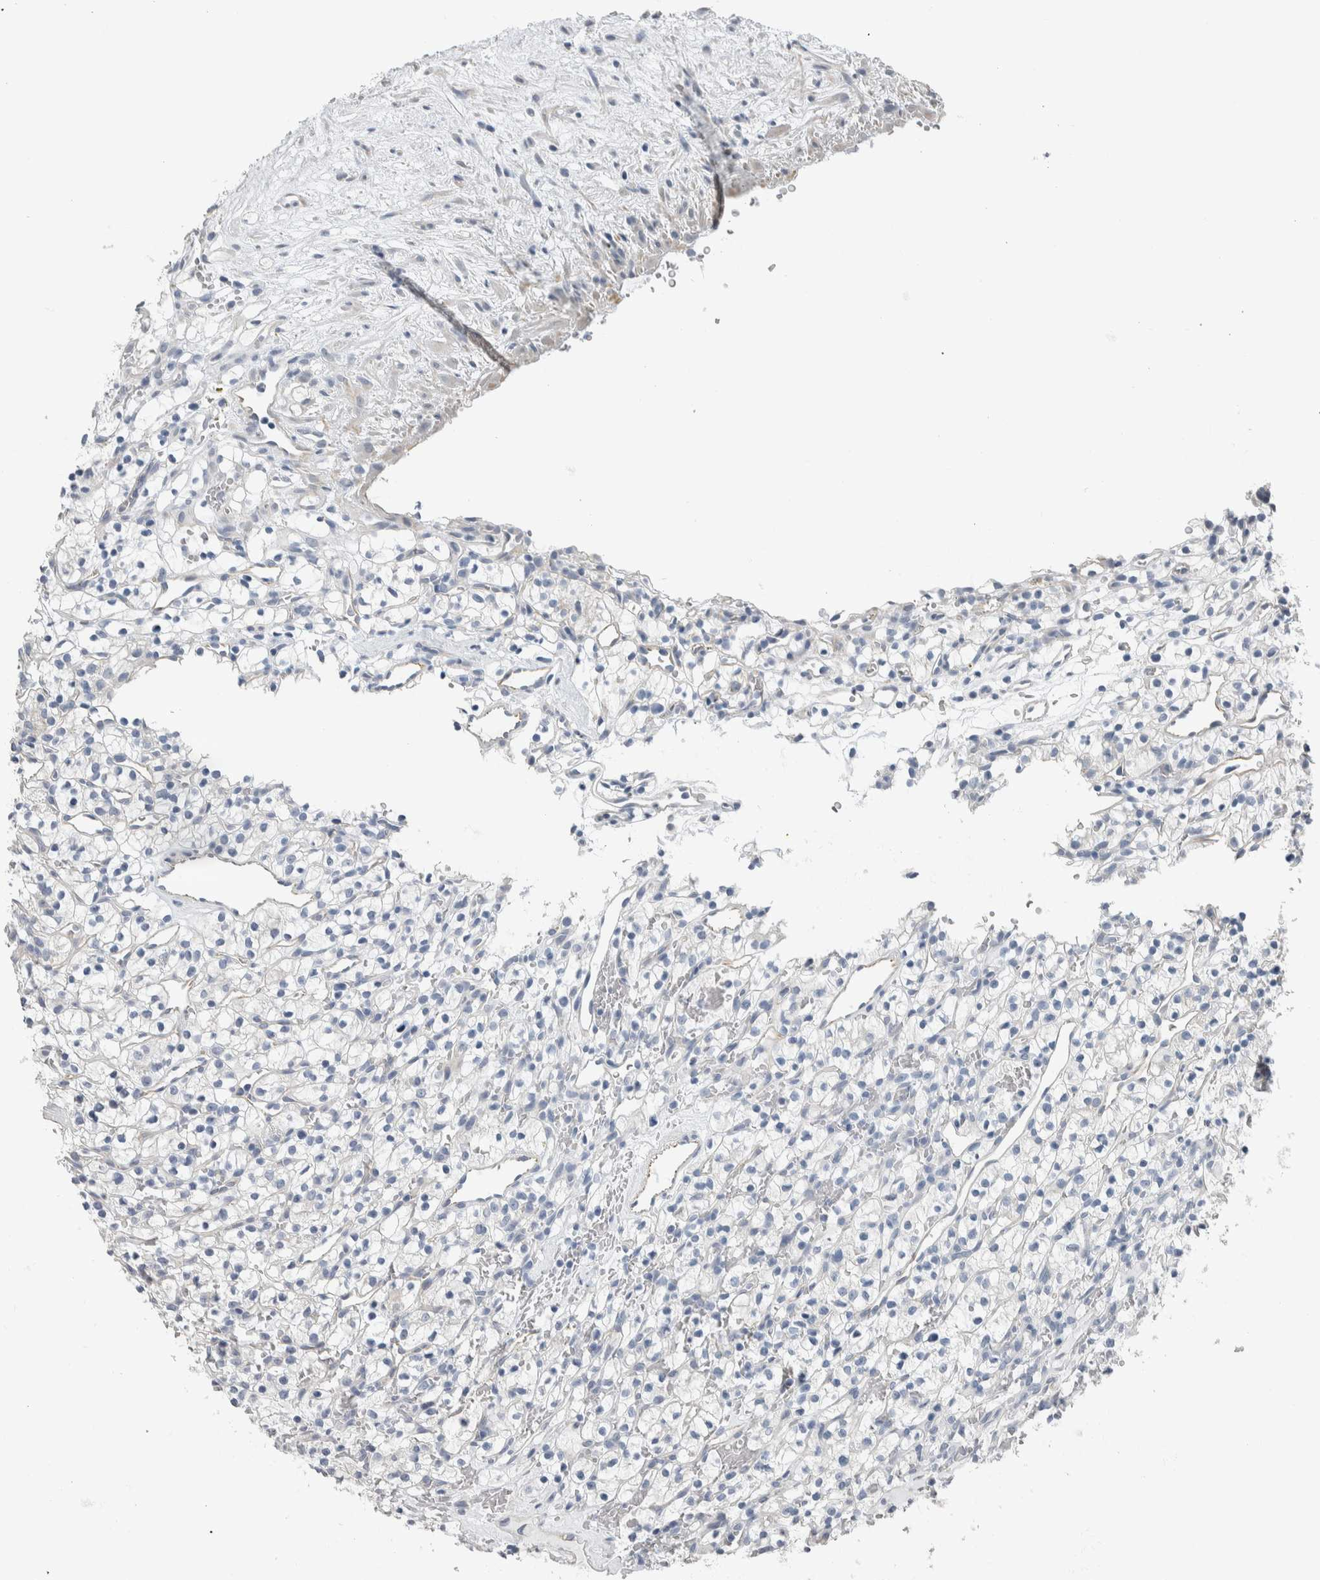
{"staining": {"intensity": "negative", "quantity": "none", "location": "none"}, "tissue": "renal cancer", "cell_type": "Tumor cells", "image_type": "cancer", "snomed": [{"axis": "morphology", "description": "Adenocarcinoma, NOS"}, {"axis": "topography", "description": "Kidney"}], "caption": "High power microscopy image of an IHC micrograph of renal cancer (adenocarcinoma), revealing no significant staining in tumor cells.", "gene": "NEFM", "patient": {"sex": "female", "age": 57}}